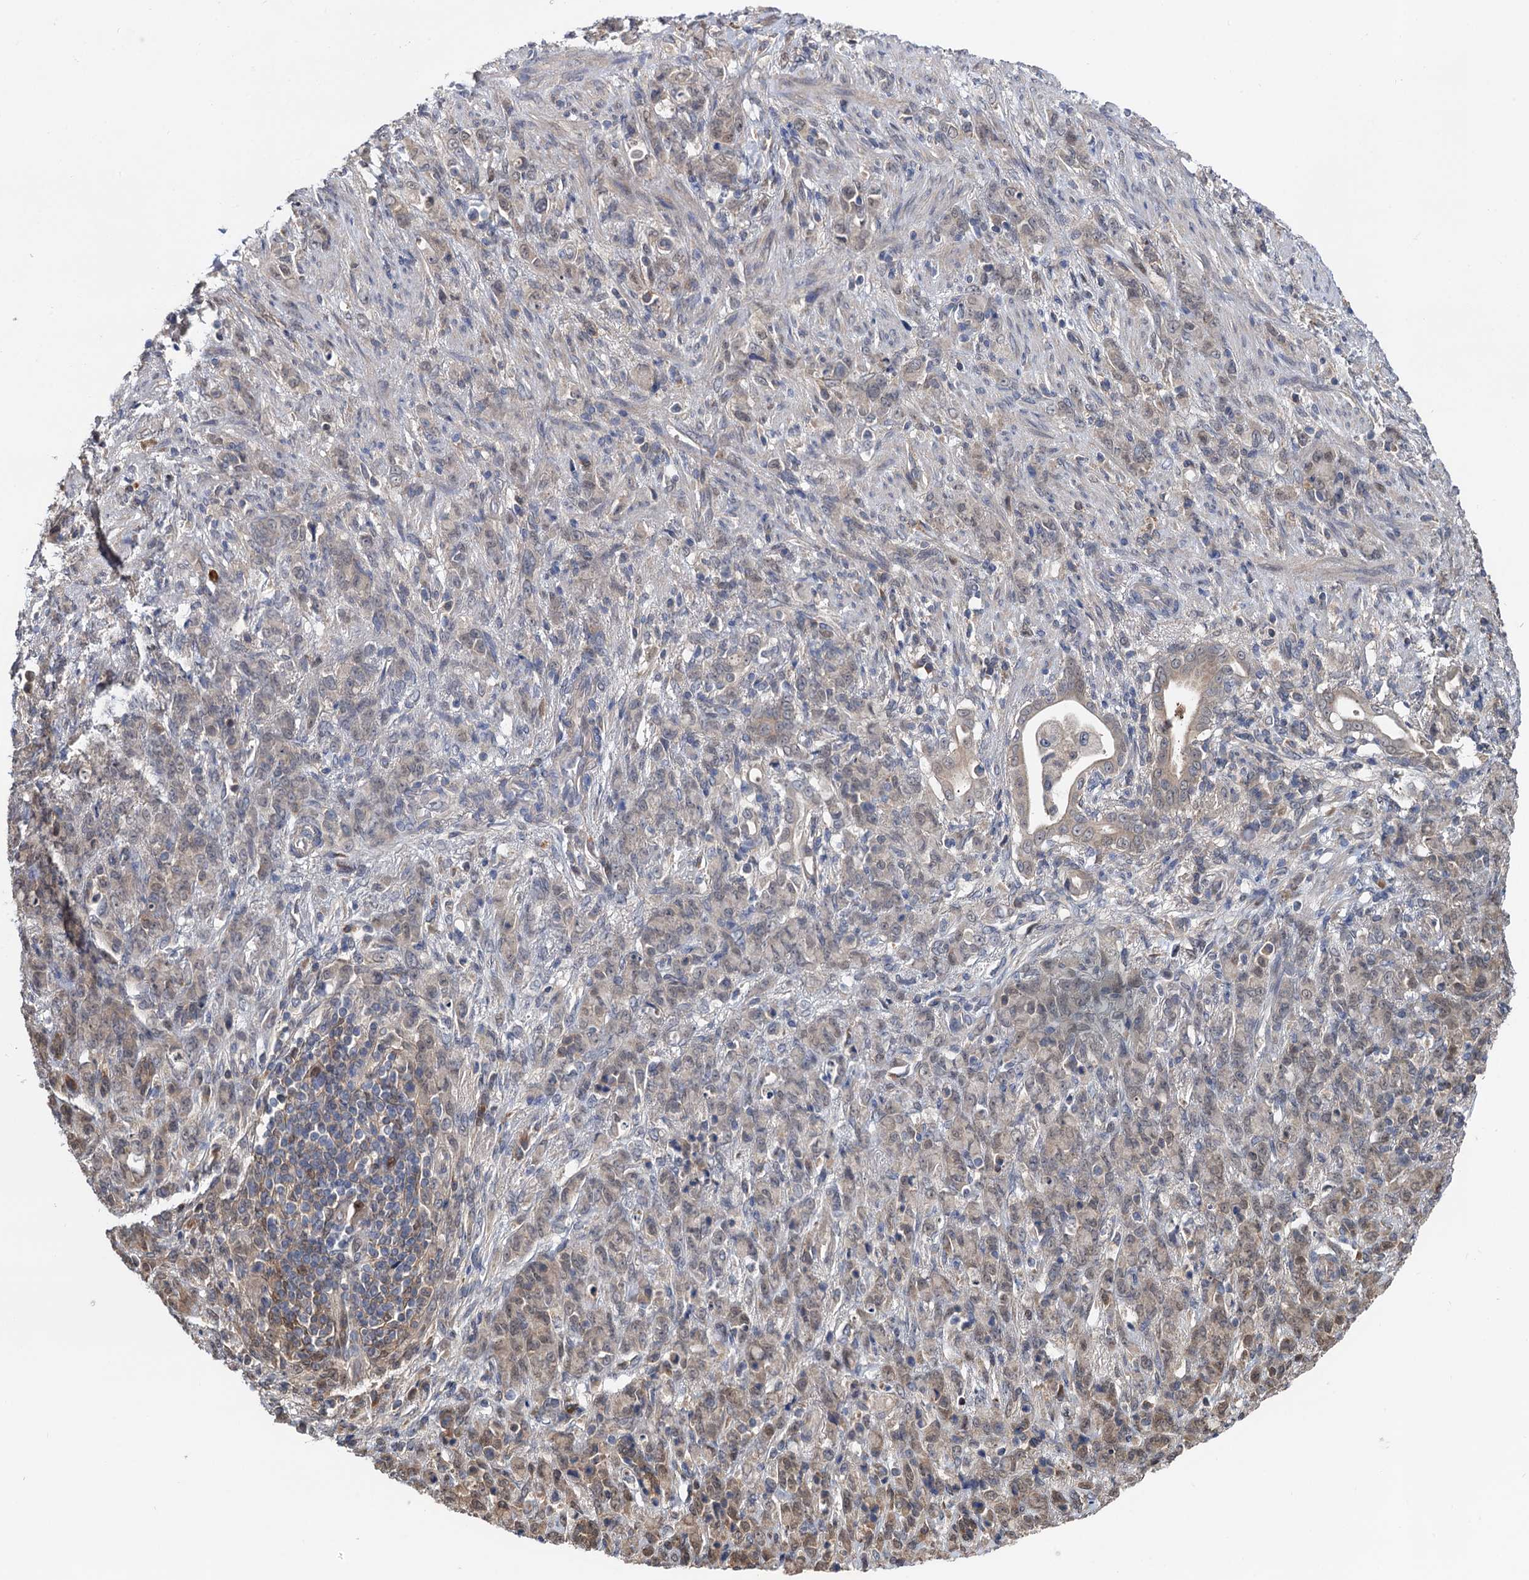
{"staining": {"intensity": "weak", "quantity": "25%-75%", "location": "cytoplasmic/membranous"}, "tissue": "stomach cancer", "cell_type": "Tumor cells", "image_type": "cancer", "snomed": [{"axis": "morphology", "description": "Adenocarcinoma, NOS"}, {"axis": "topography", "description": "Stomach"}], "caption": "Stomach cancer (adenocarcinoma) was stained to show a protein in brown. There is low levels of weak cytoplasmic/membranous positivity in approximately 25%-75% of tumor cells. (Brightfield microscopy of DAB IHC at high magnification).", "gene": "SELENOP", "patient": {"sex": "female", "age": 79}}